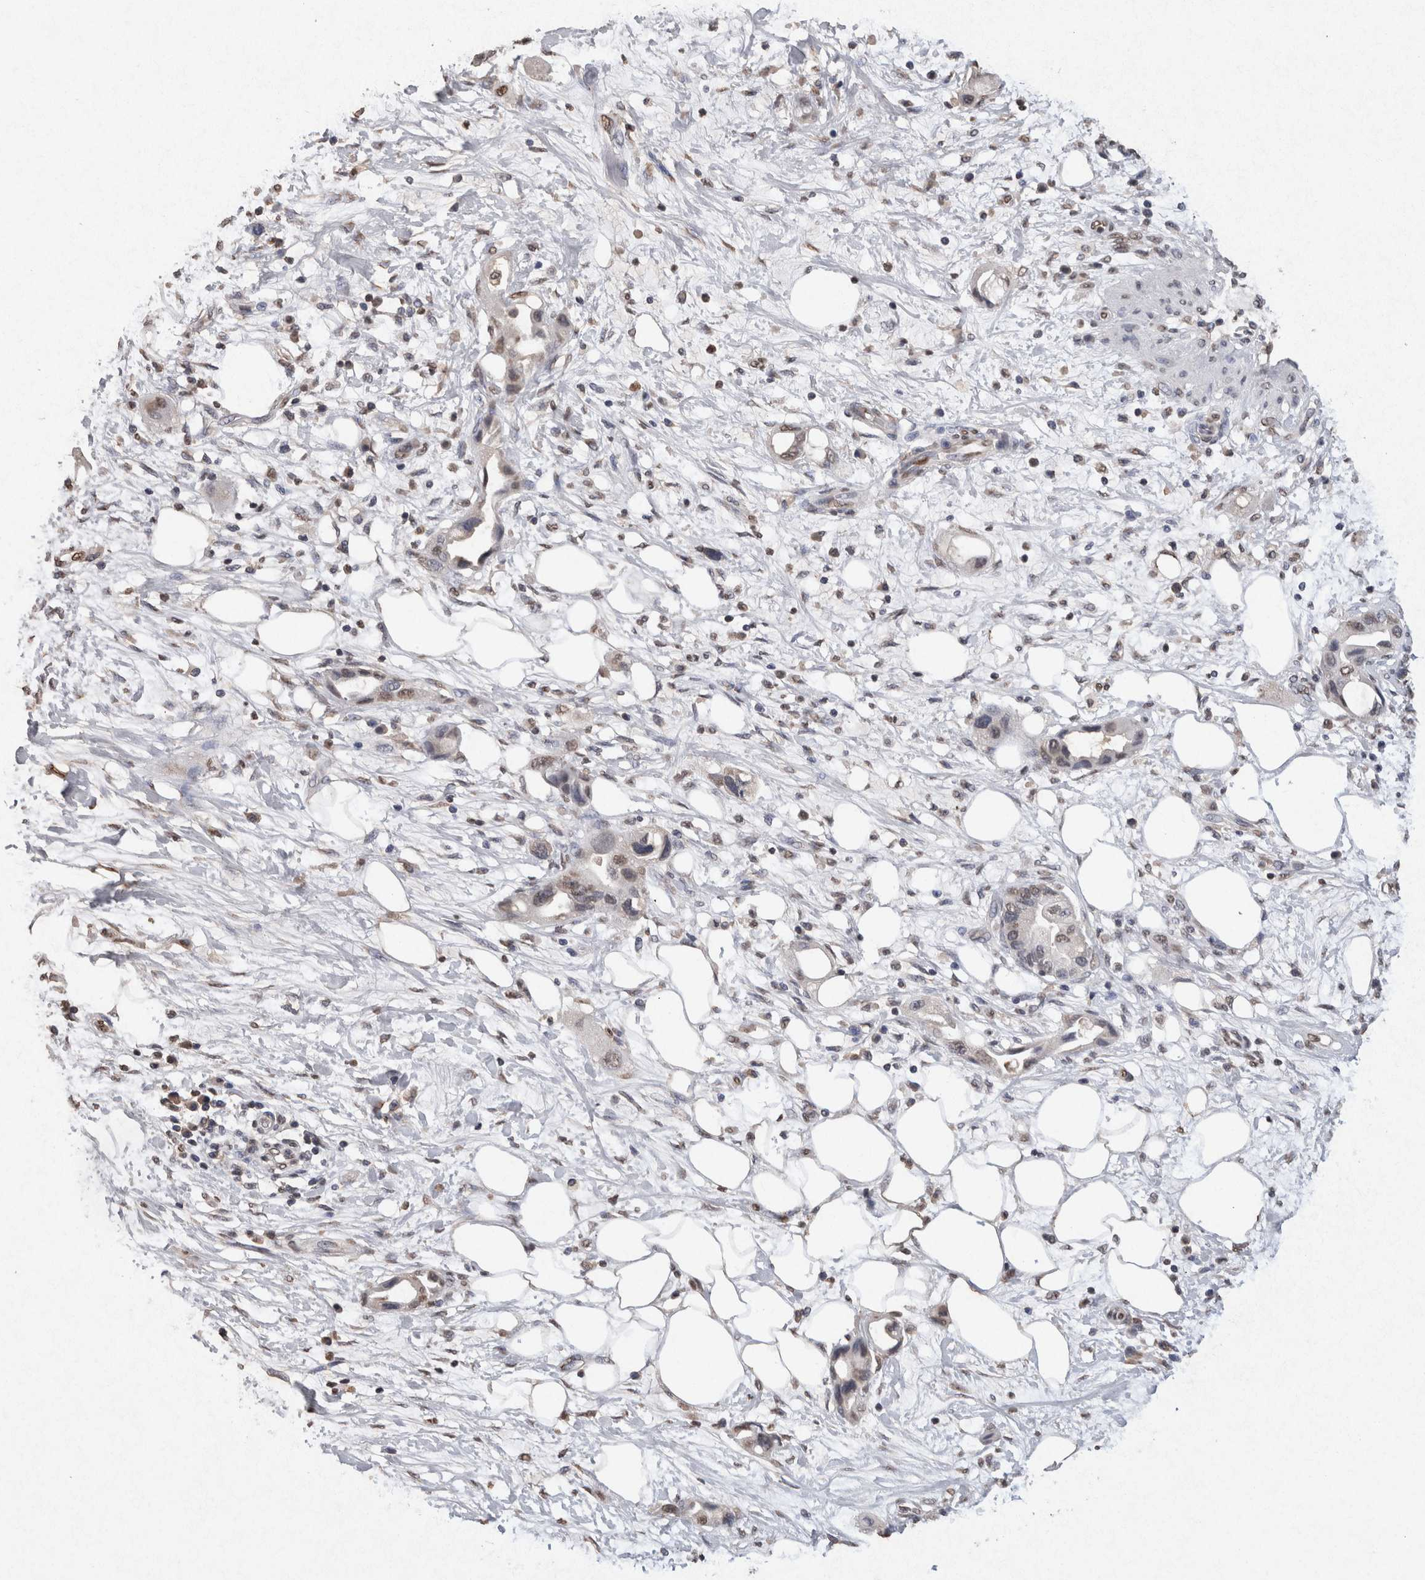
{"staining": {"intensity": "weak", "quantity": ">75%", "location": "nuclear"}, "tissue": "pancreatic cancer", "cell_type": "Tumor cells", "image_type": "cancer", "snomed": [{"axis": "morphology", "description": "Adenocarcinoma, NOS"}, {"axis": "topography", "description": "Pancreas"}], "caption": "A brown stain highlights weak nuclear positivity of a protein in human pancreatic adenocarcinoma tumor cells. (IHC, brightfield microscopy, high magnification).", "gene": "FABP7", "patient": {"sex": "female", "age": 57}}